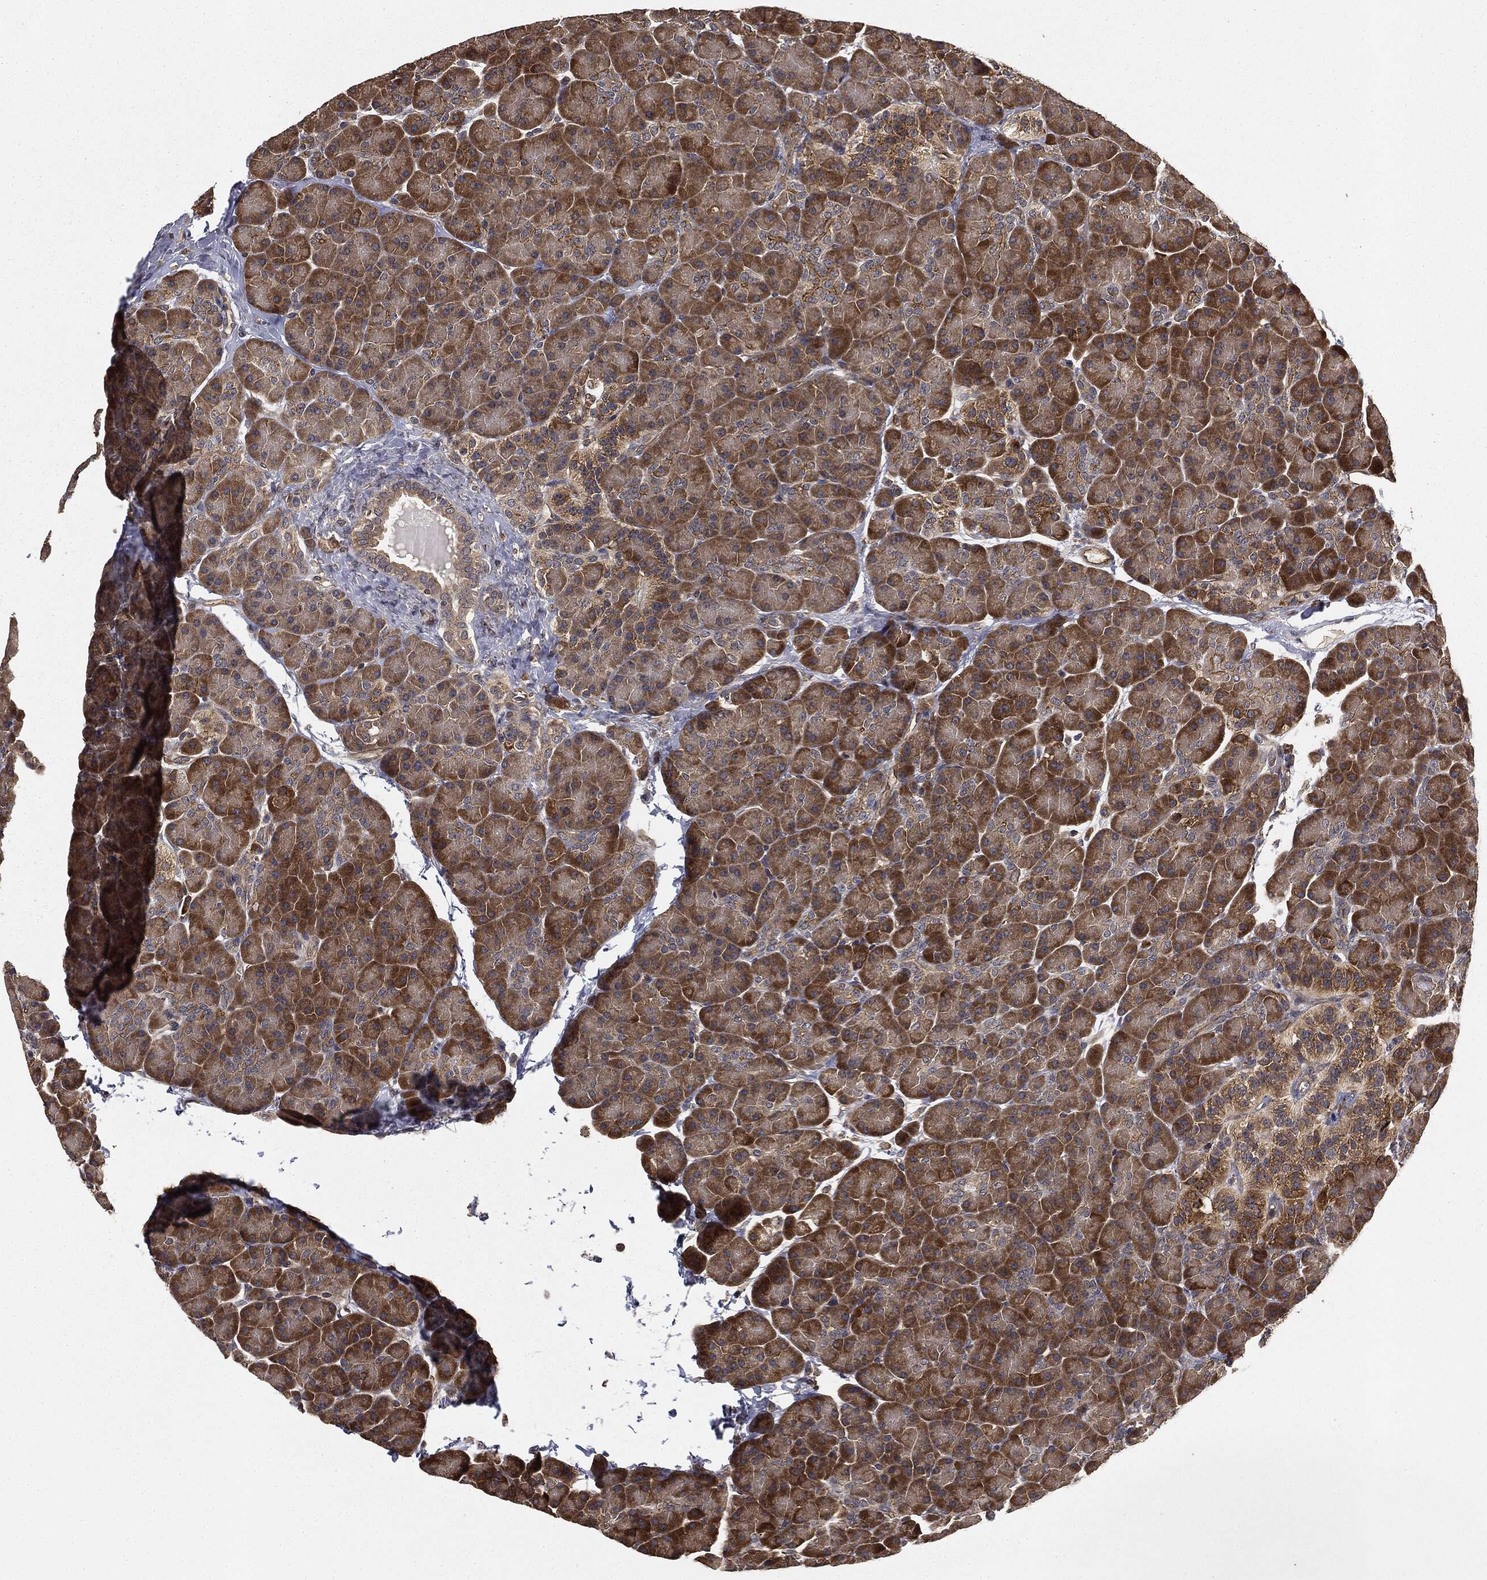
{"staining": {"intensity": "strong", "quantity": ">75%", "location": "cytoplasmic/membranous"}, "tissue": "pancreas", "cell_type": "Exocrine glandular cells", "image_type": "normal", "snomed": [{"axis": "morphology", "description": "Normal tissue, NOS"}, {"axis": "topography", "description": "Pancreas"}], "caption": "A high-resolution image shows IHC staining of benign pancreas, which reveals strong cytoplasmic/membranous staining in approximately >75% of exocrine glandular cells.", "gene": "MIER2", "patient": {"sex": "female", "age": 44}}